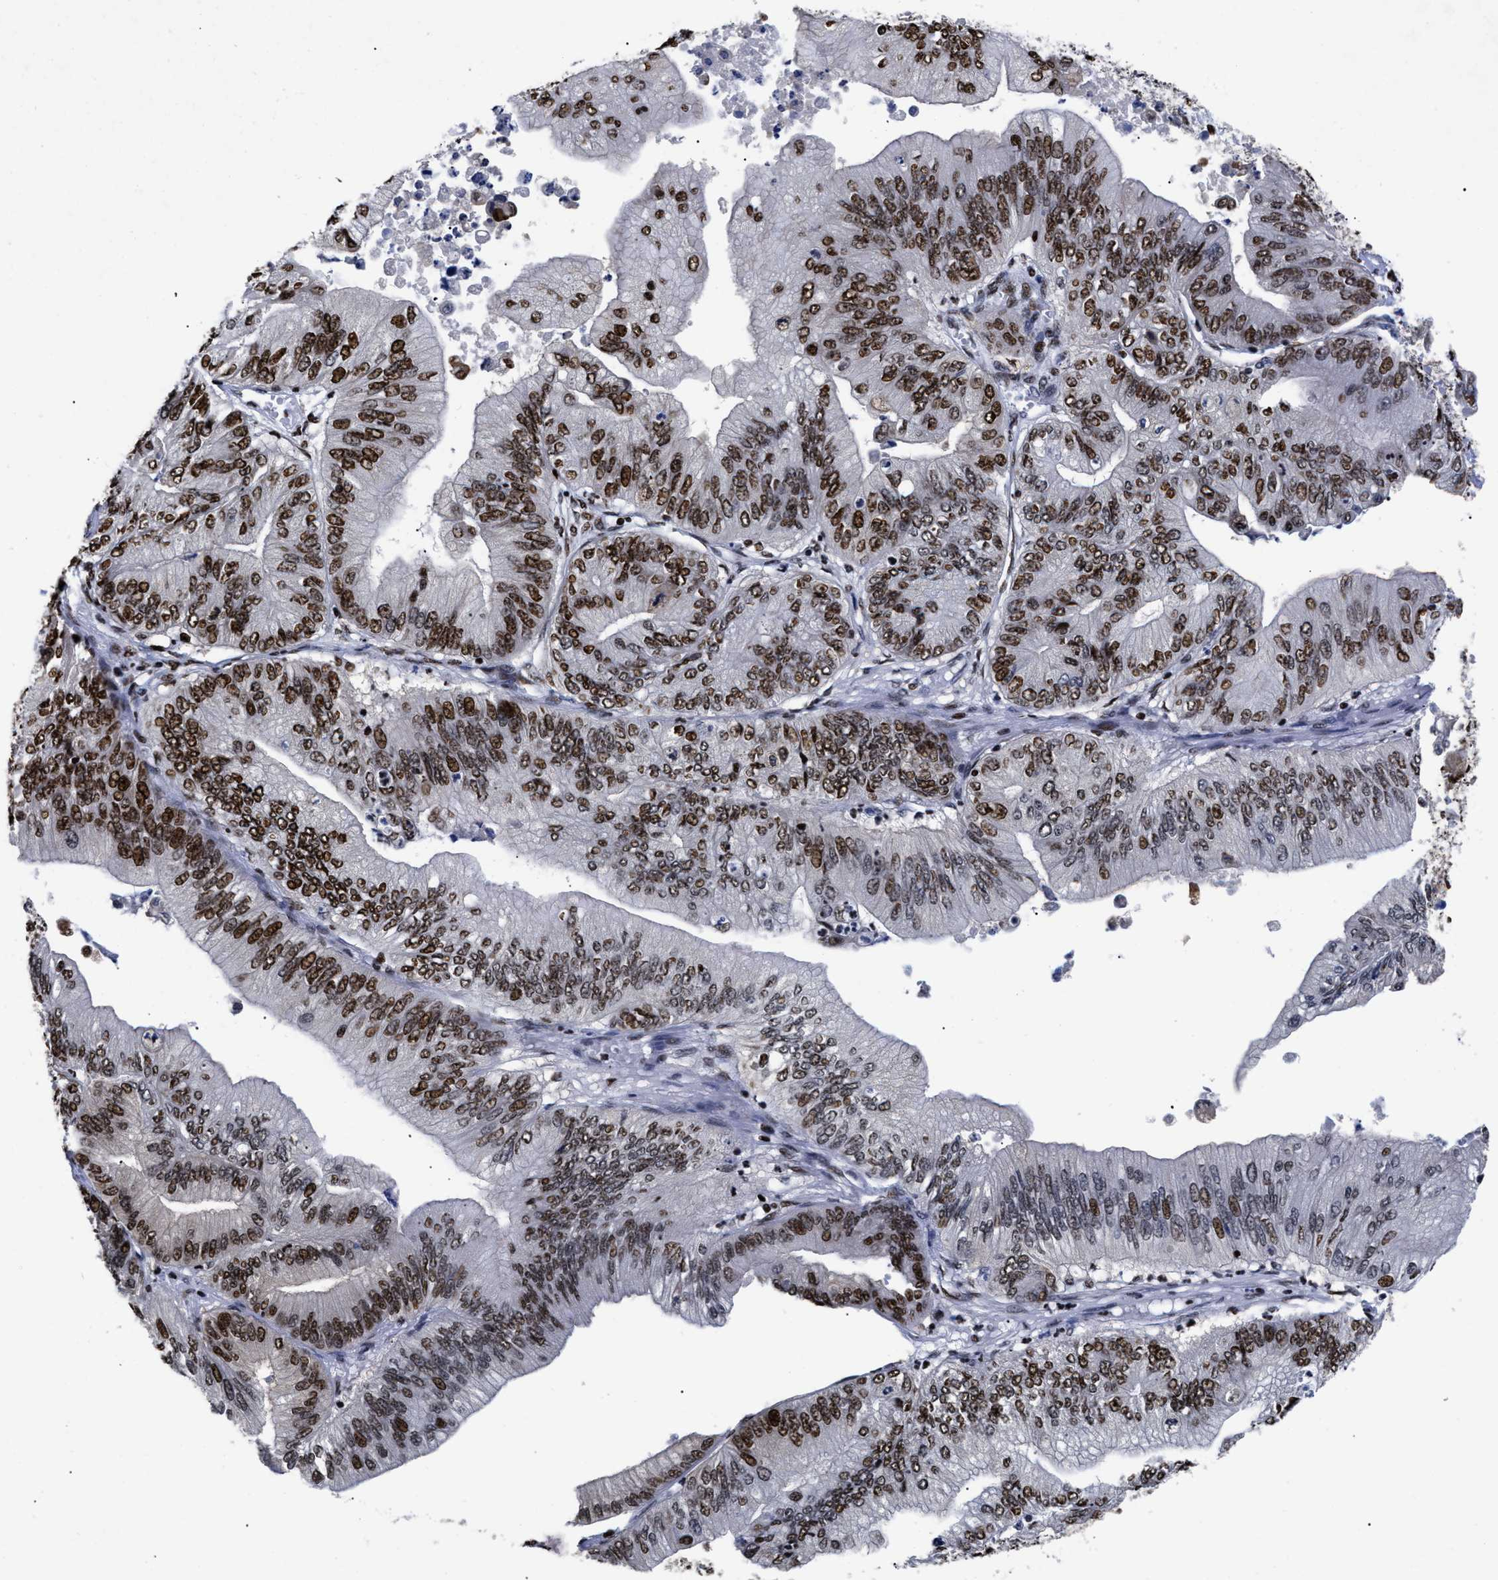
{"staining": {"intensity": "moderate", "quantity": "25%-75%", "location": "nuclear"}, "tissue": "ovarian cancer", "cell_type": "Tumor cells", "image_type": "cancer", "snomed": [{"axis": "morphology", "description": "Cystadenocarcinoma, mucinous, NOS"}, {"axis": "topography", "description": "Ovary"}], "caption": "DAB (3,3'-diaminobenzidine) immunohistochemical staining of human ovarian mucinous cystadenocarcinoma exhibits moderate nuclear protein staining in about 25%-75% of tumor cells.", "gene": "CALHM3", "patient": {"sex": "female", "age": 61}}